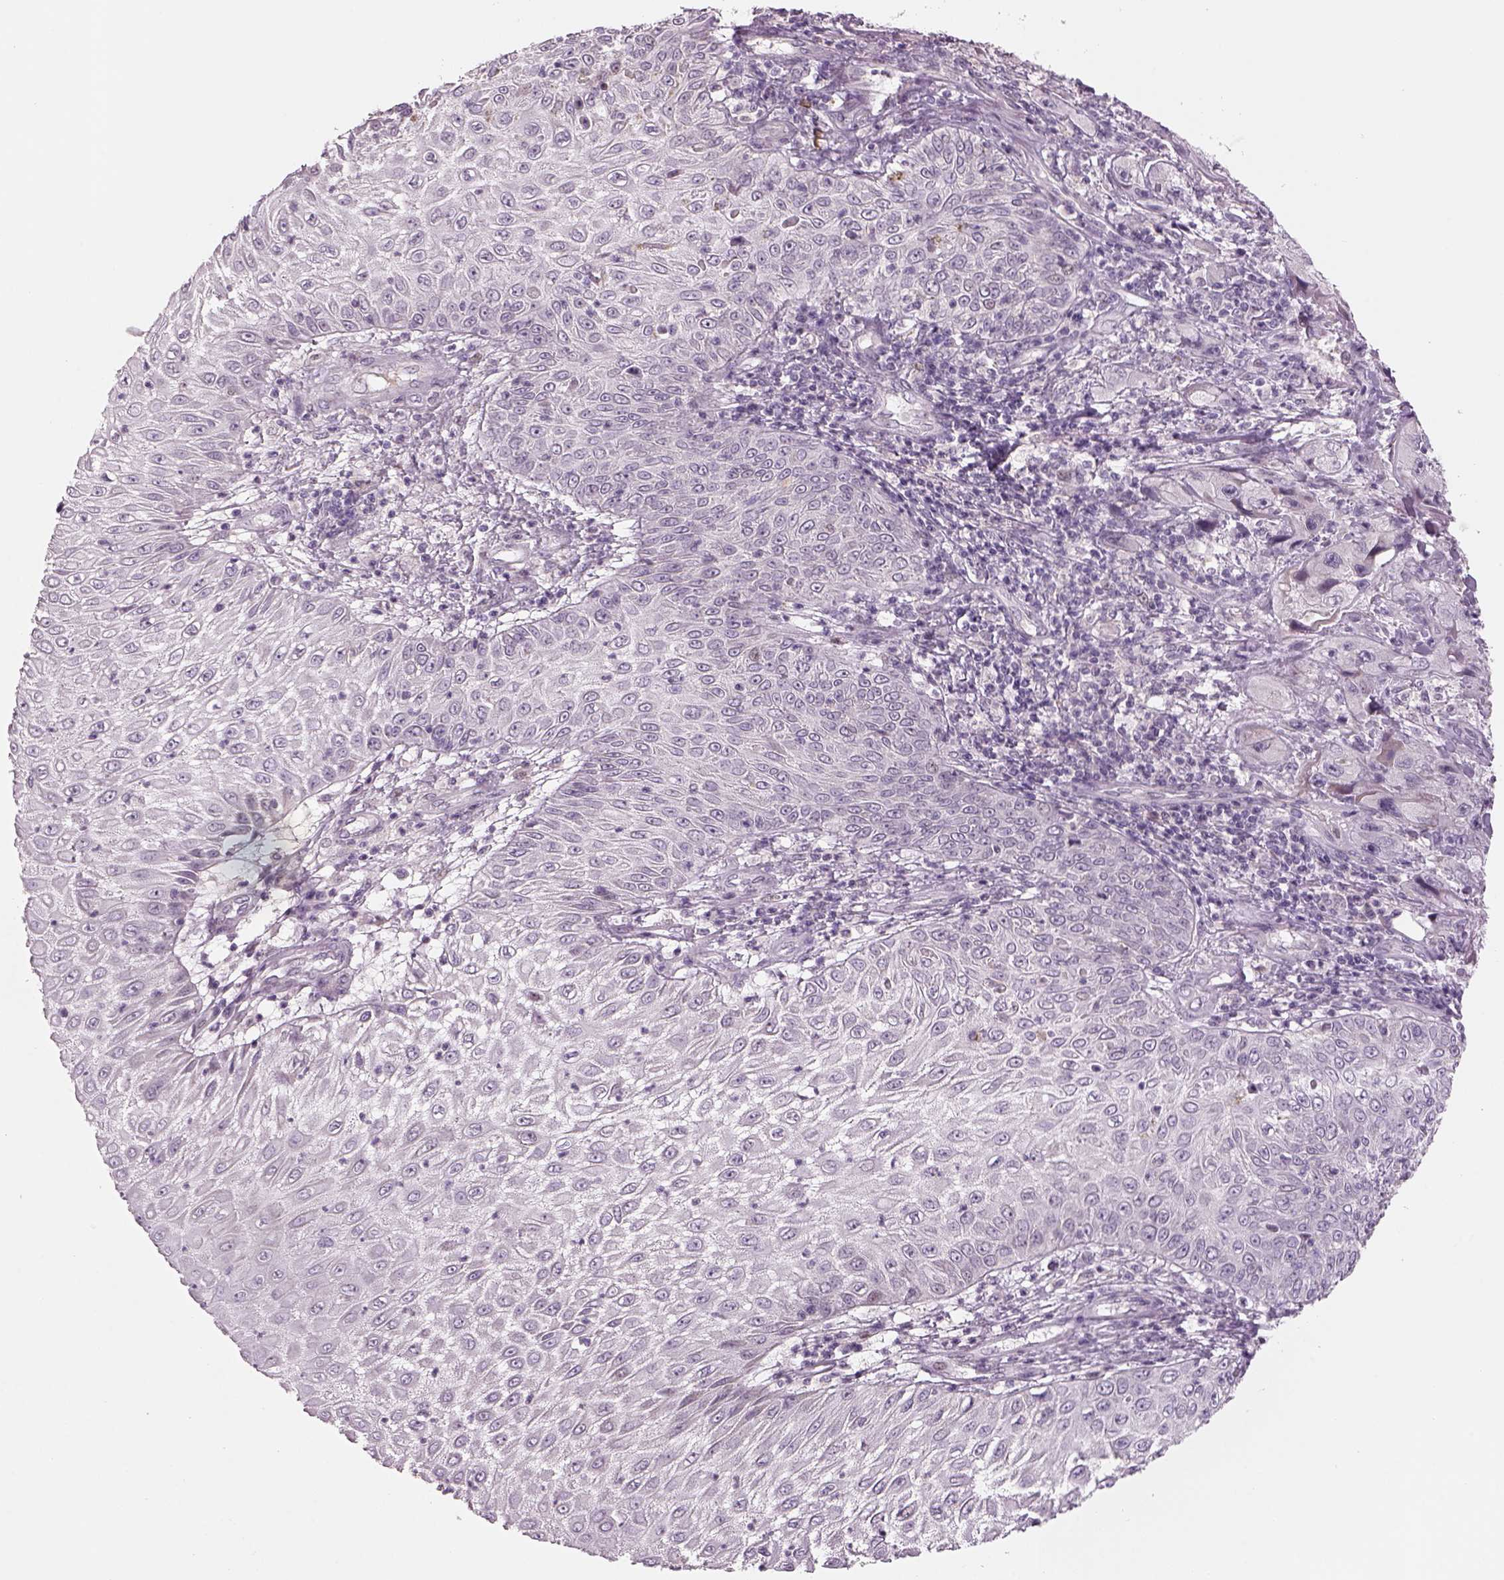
{"staining": {"intensity": "negative", "quantity": "none", "location": "none"}, "tissue": "skin cancer", "cell_type": "Tumor cells", "image_type": "cancer", "snomed": [{"axis": "morphology", "description": "Squamous cell carcinoma, NOS"}, {"axis": "topography", "description": "Skin"}, {"axis": "topography", "description": "Subcutis"}], "caption": "Tumor cells show no significant protein expression in squamous cell carcinoma (skin).", "gene": "PENK", "patient": {"sex": "male", "age": 73}}